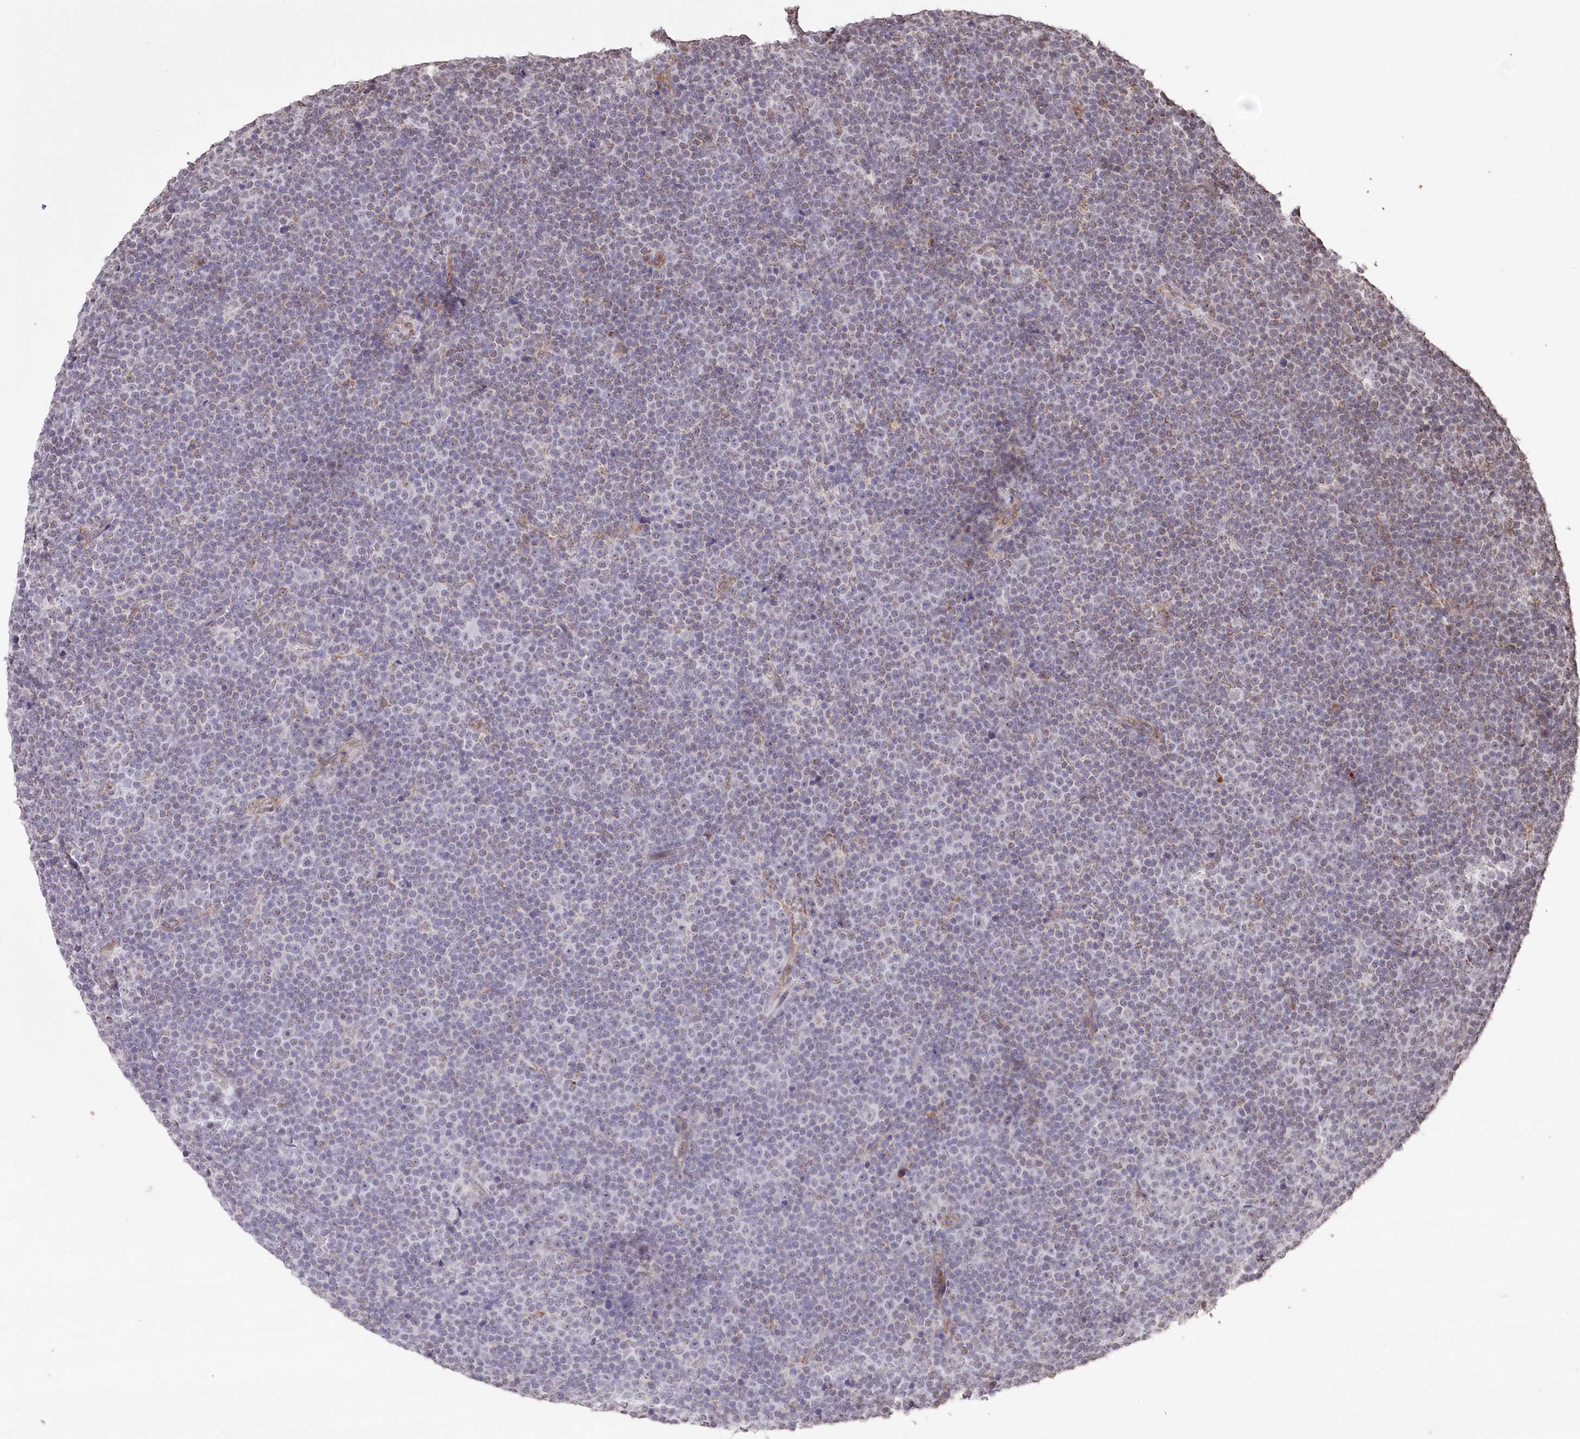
{"staining": {"intensity": "negative", "quantity": "none", "location": "none"}, "tissue": "lymphoma", "cell_type": "Tumor cells", "image_type": "cancer", "snomed": [{"axis": "morphology", "description": "Malignant lymphoma, non-Hodgkin's type, Low grade"}, {"axis": "topography", "description": "Lymph node"}], "caption": "Tumor cells are negative for brown protein staining in low-grade malignant lymphoma, non-Hodgkin's type.", "gene": "RBM27", "patient": {"sex": "female", "age": 67}}